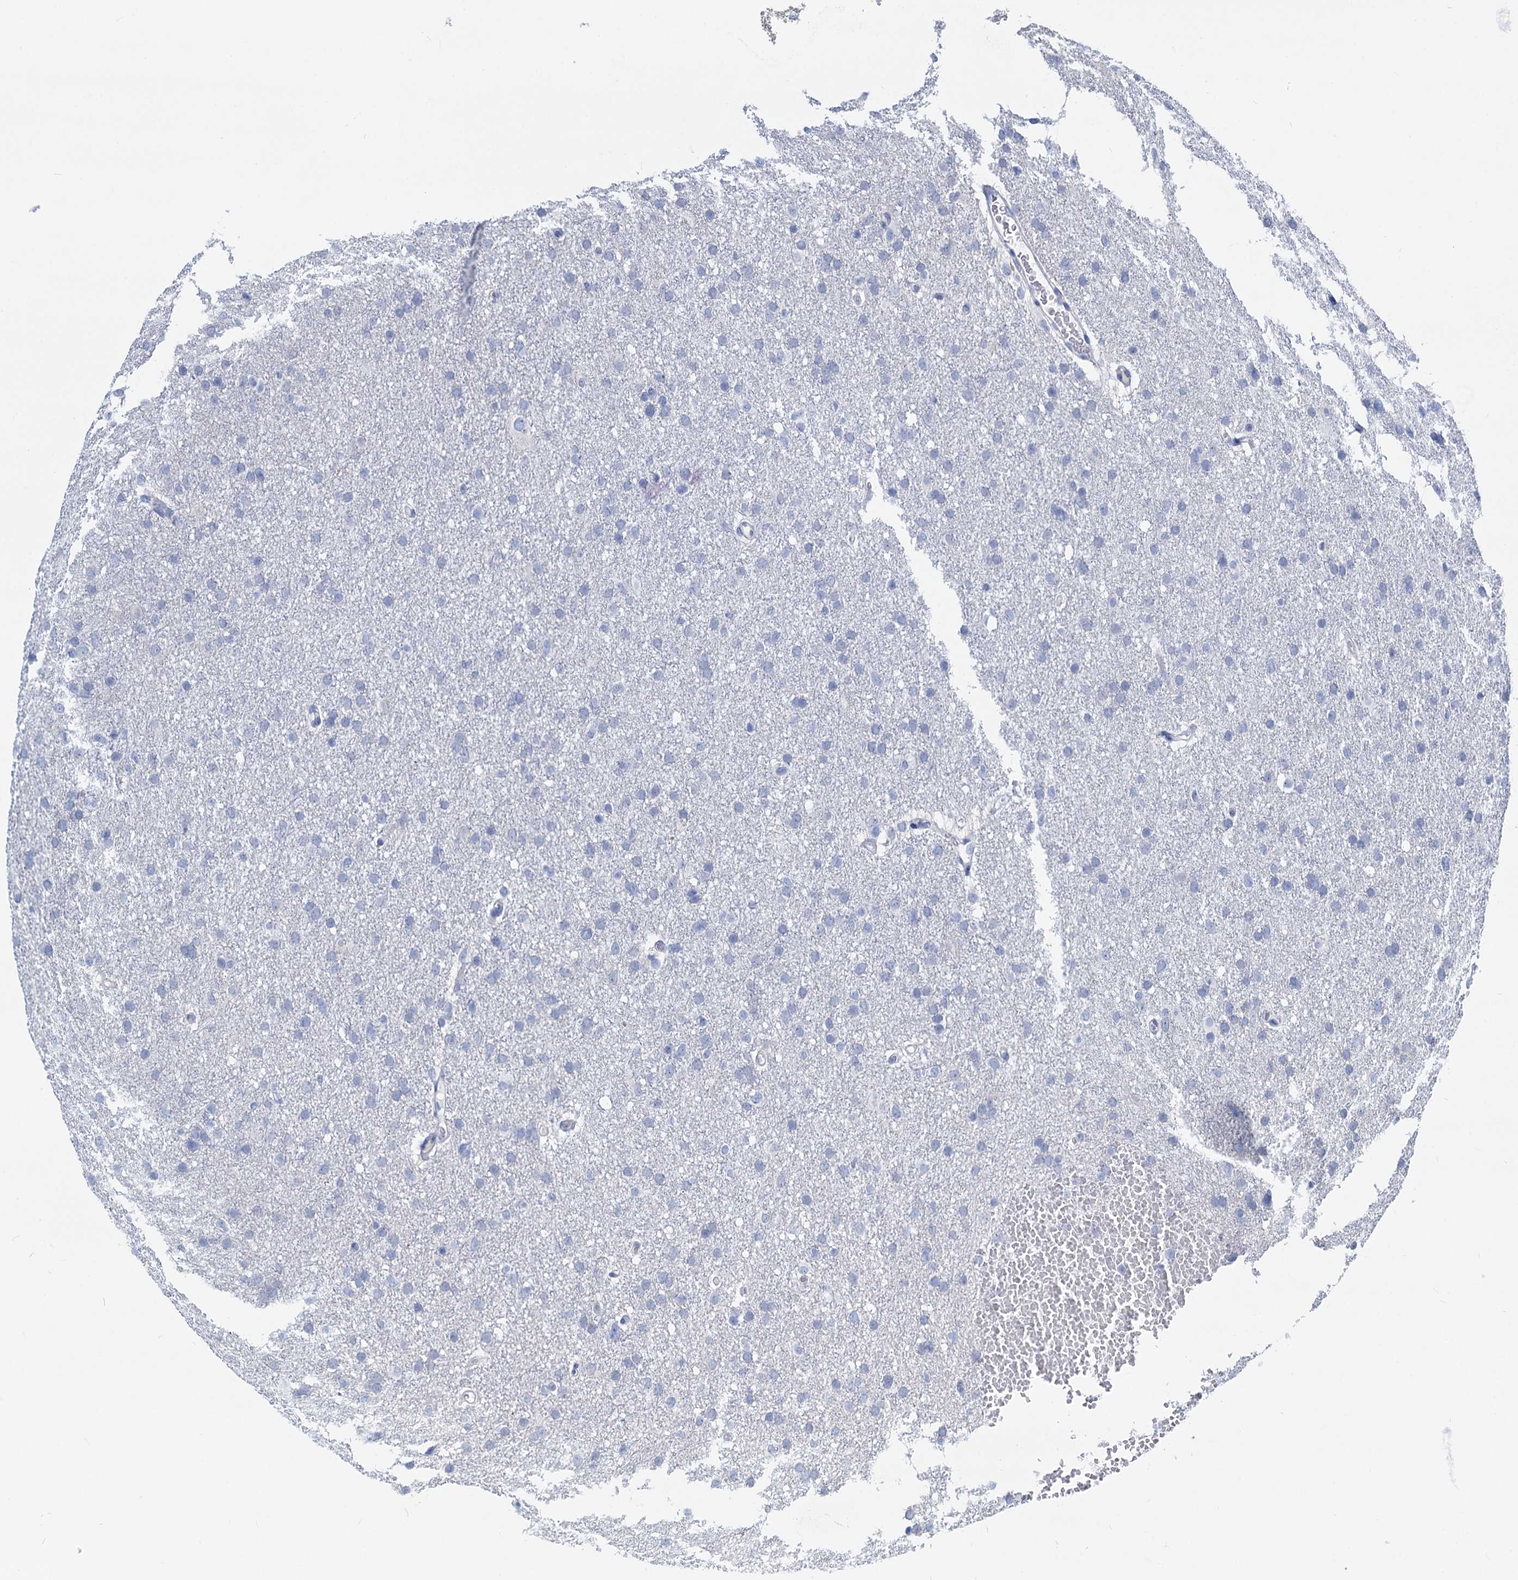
{"staining": {"intensity": "negative", "quantity": "none", "location": "none"}, "tissue": "glioma", "cell_type": "Tumor cells", "image_type": "cancer", "snomed": [{"axis": "morphology", "description": "Glioma, malignant, High grade"}, {"axis": "topography", "description": "Cerebral cortex"}], "caption": "High power microscopy histopathology image of an IHC histopathology image of glioma, revealing no significant staining in tumor cells.", "gene": "GSTM3", "patient": {"sex": "female", "age": 36}}